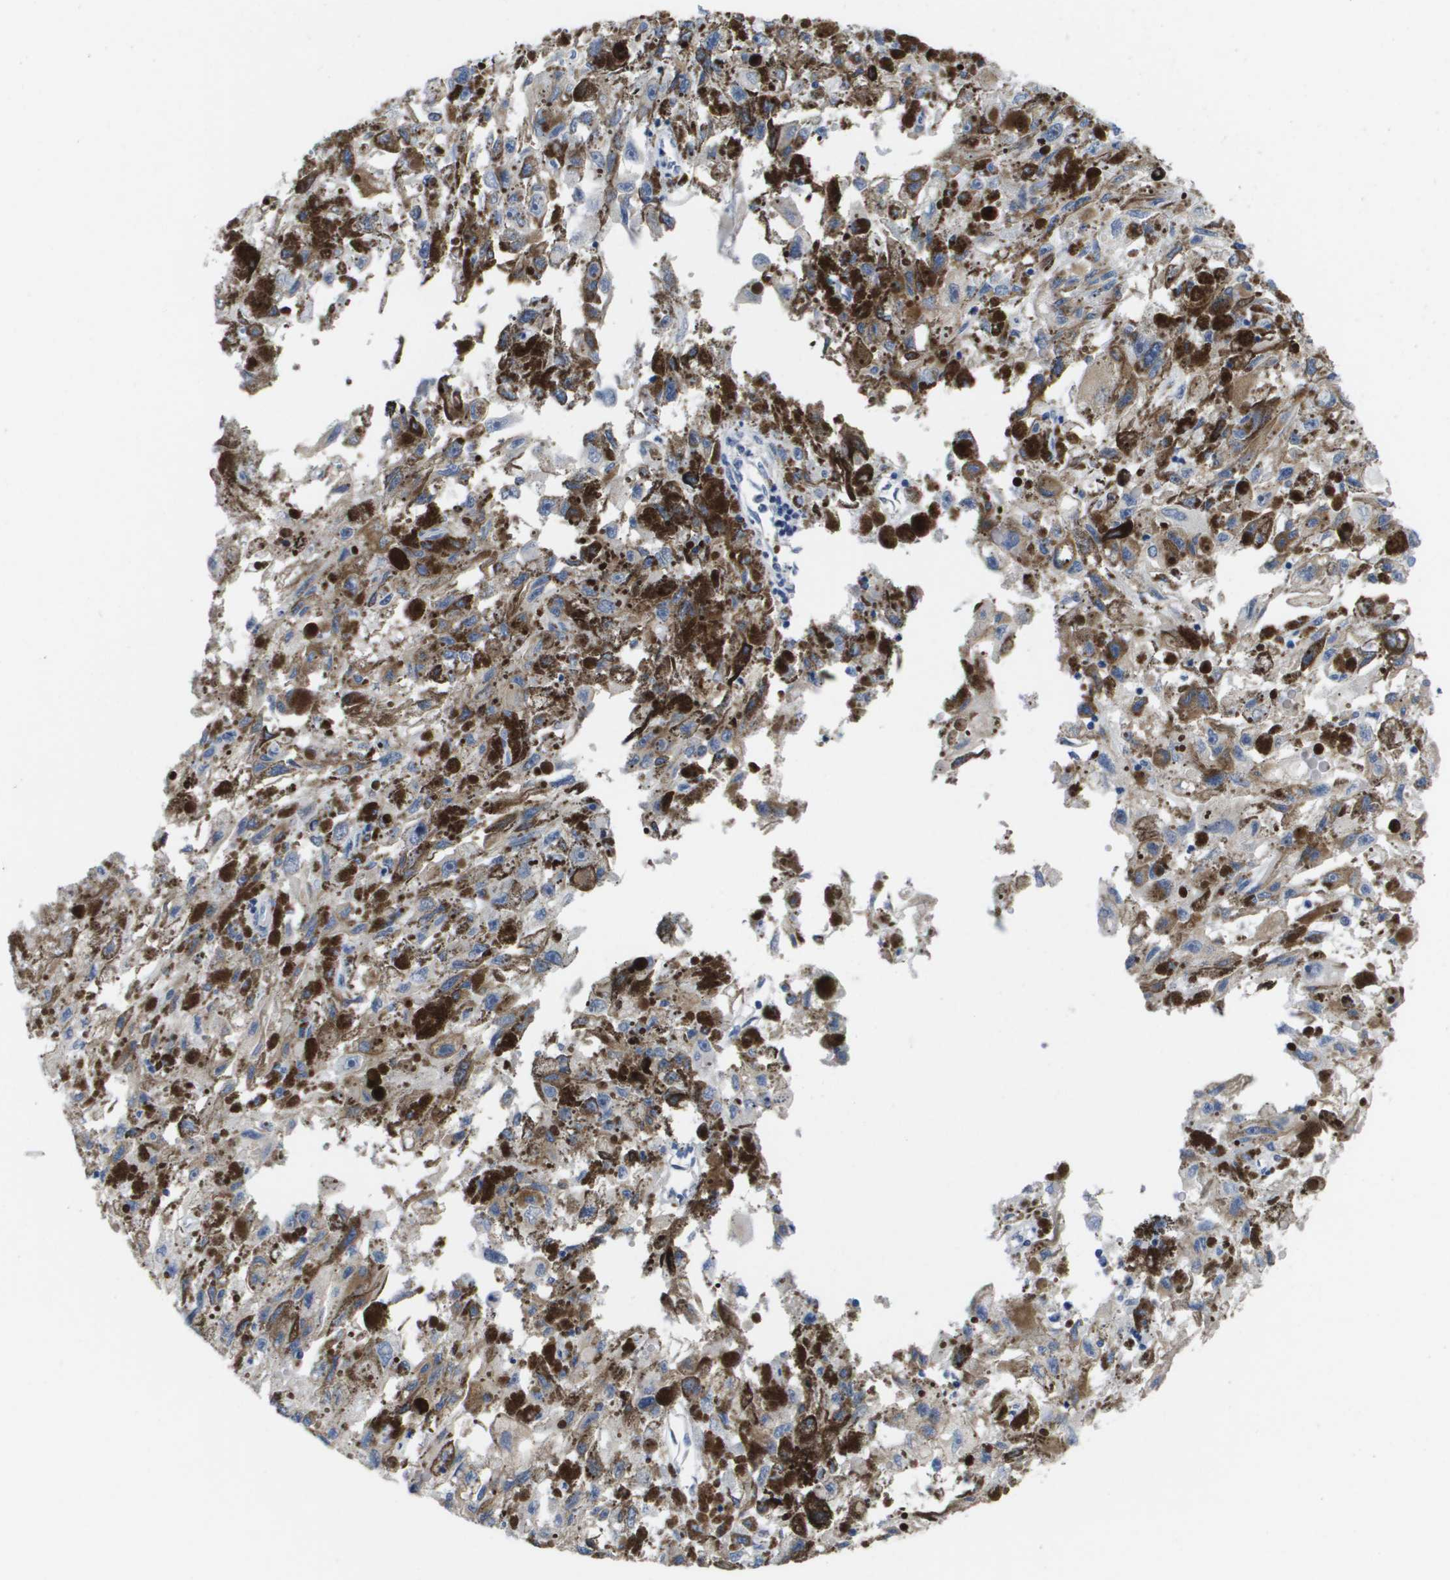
{"staining": {"intensity": "moderate", "quantity": "25%-75%", "location": "cytoplasmic/membranous"}, "tissue": "melanoma", "cell_type": "Tumor cells", "image_type": "cancer", "snomed": [{"axis": "morphology", "description": "Malignant melanoma, NOS"}, {"axis": "topography", "description": "Skin"}], "caption": "High-magnification brightfield microscopy of melanoma stained with DAB (brown) and counterstained with hematoxylin (blue). tumor cells exhibit moderate cytoplasmic/membranous staining is seen in approximately25%-75% of cells.", "gene": "CA9", "patient": {"sex": "female", "age": 104}}